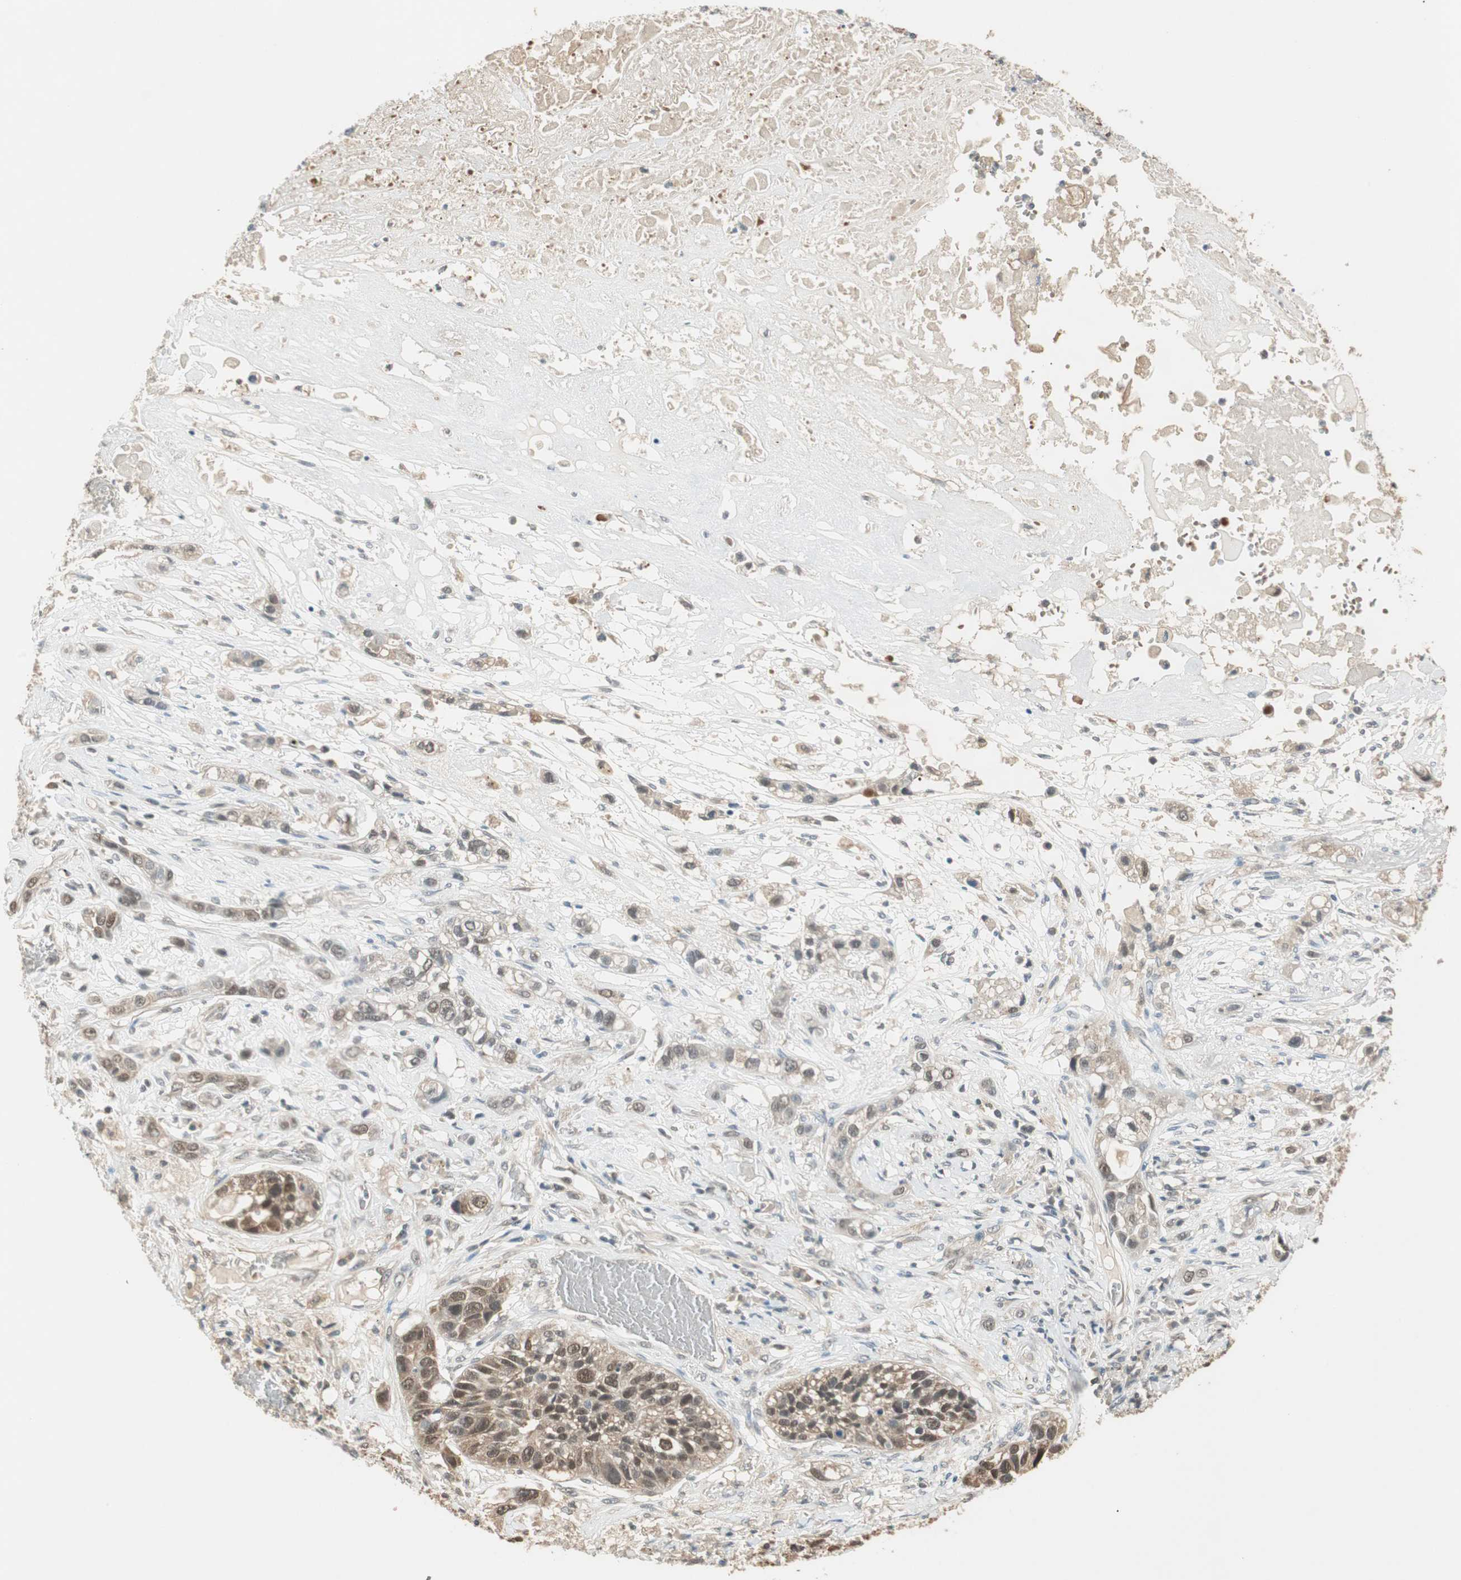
{"staining": {"intensity": "weak", "quantity": ">75%", "location": "cytoplasmic/membranous"}, "tissue": "lung cancer", "cell_type": "Tumor cells", "image_type": "cancer", "snomed": [{"axis": "morphology", "description": "Squamous cell carcinoma, NOS"}, {"axis": "topography", "description": "Lung"}], "caption": "This micrograph displays immunohistochemistry (IHC) staining of human lung cancer, with low weak cytoplasmic/membranous expression in about >75% of tumor cells.", "gene": "USP5", "patient": {"sex": "male", "age": 71}}